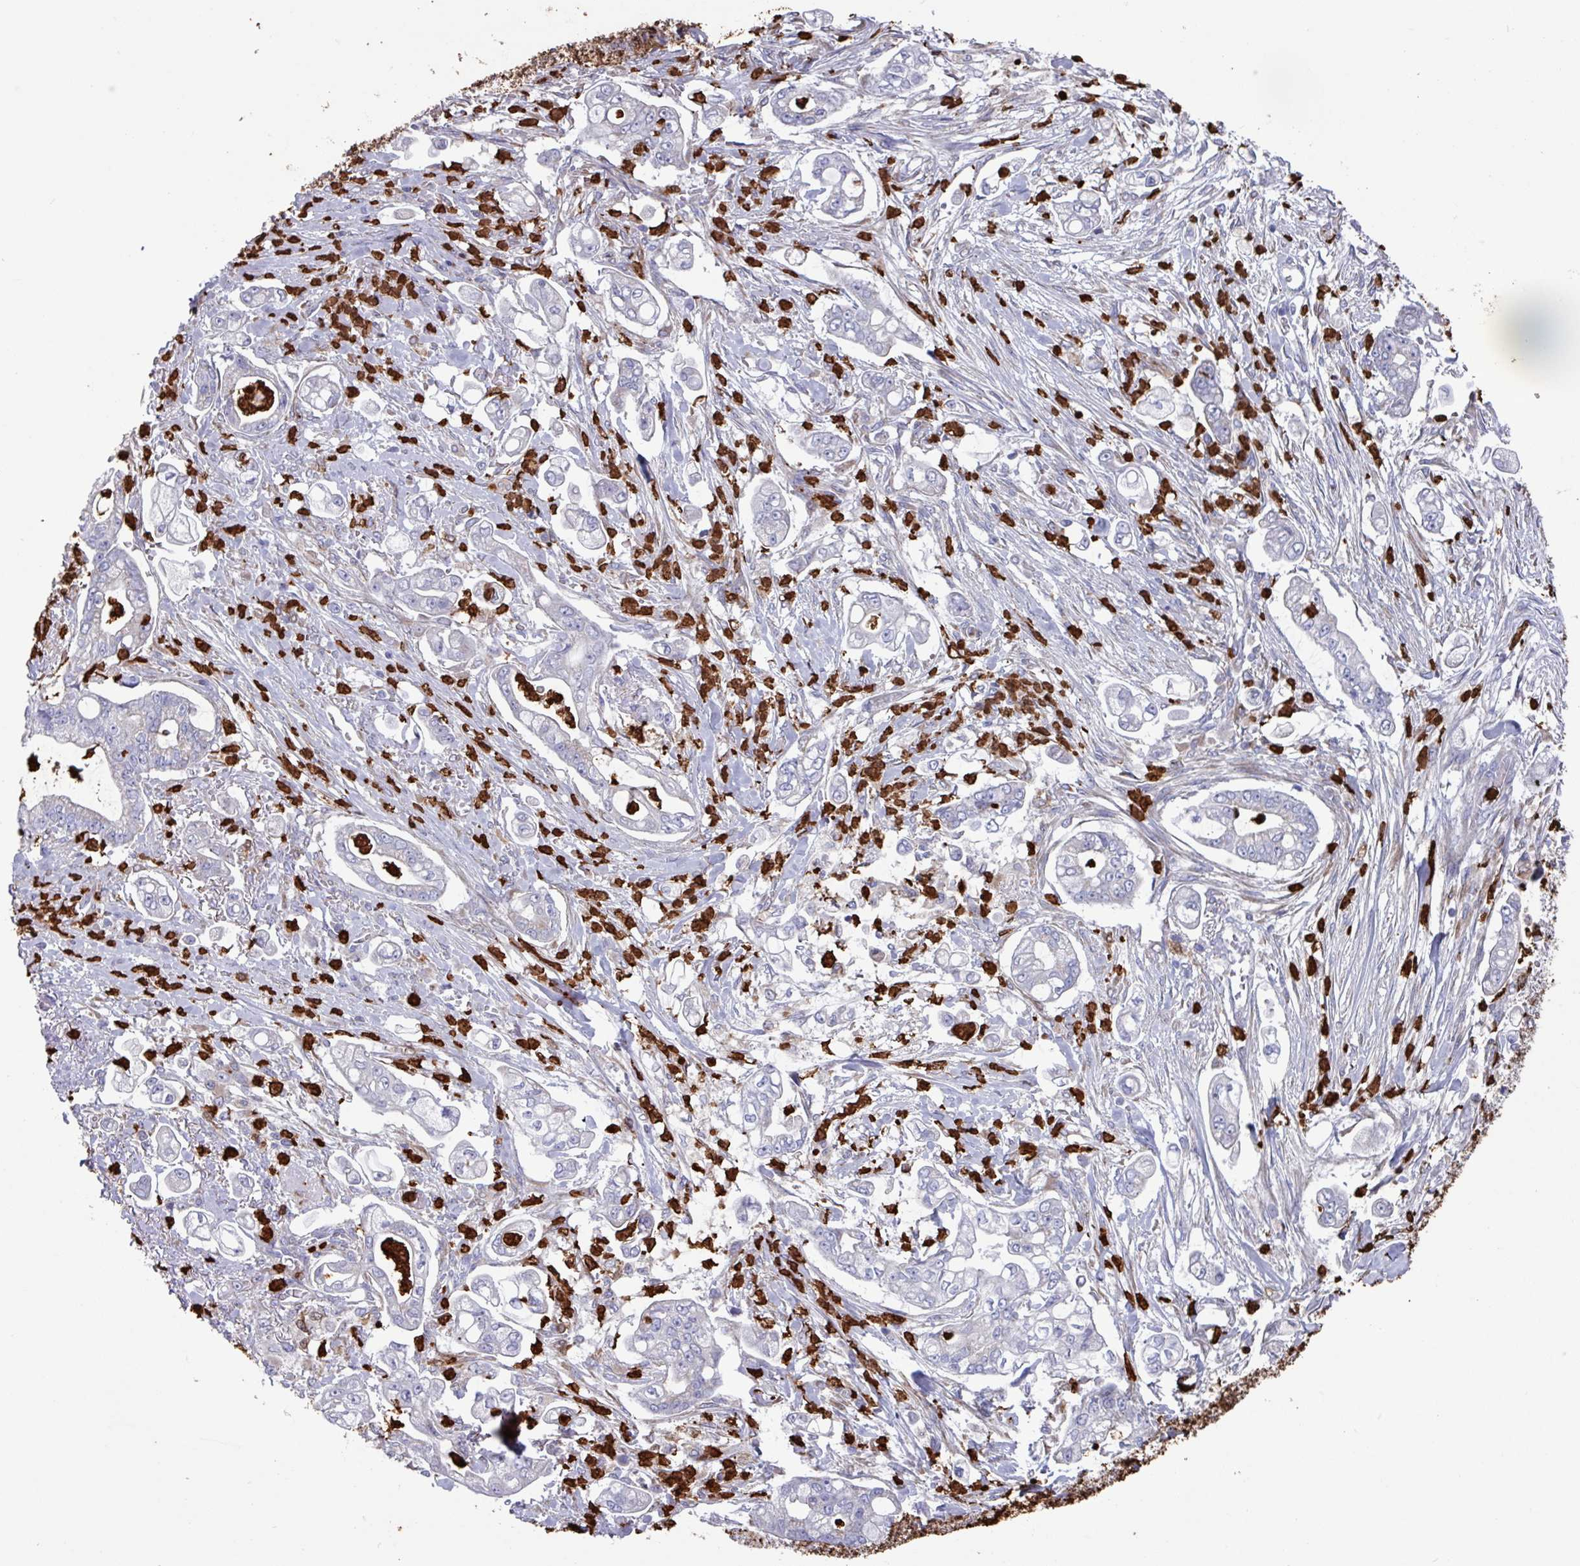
{"staining": {"intensity": "weak", "quantity": "<25%", "location": "cytoplasmic/membranous"}, "tissue": "pancreatic cancer", "cell_type": "Tumor cells", "image_type": "cancer", "snomed": [{"axis": "morphology", "description": "Adenocarcinoma, NOS"}, {"axis": "topography", "description": "Pancreas"}], "caption": "This is an immunohistochemistry photomicrograph of human pancreatic cancer. There is no expression in tumor cells.", "gene": "UQCC2", "patient": {"sex": "female", "age": 69}}